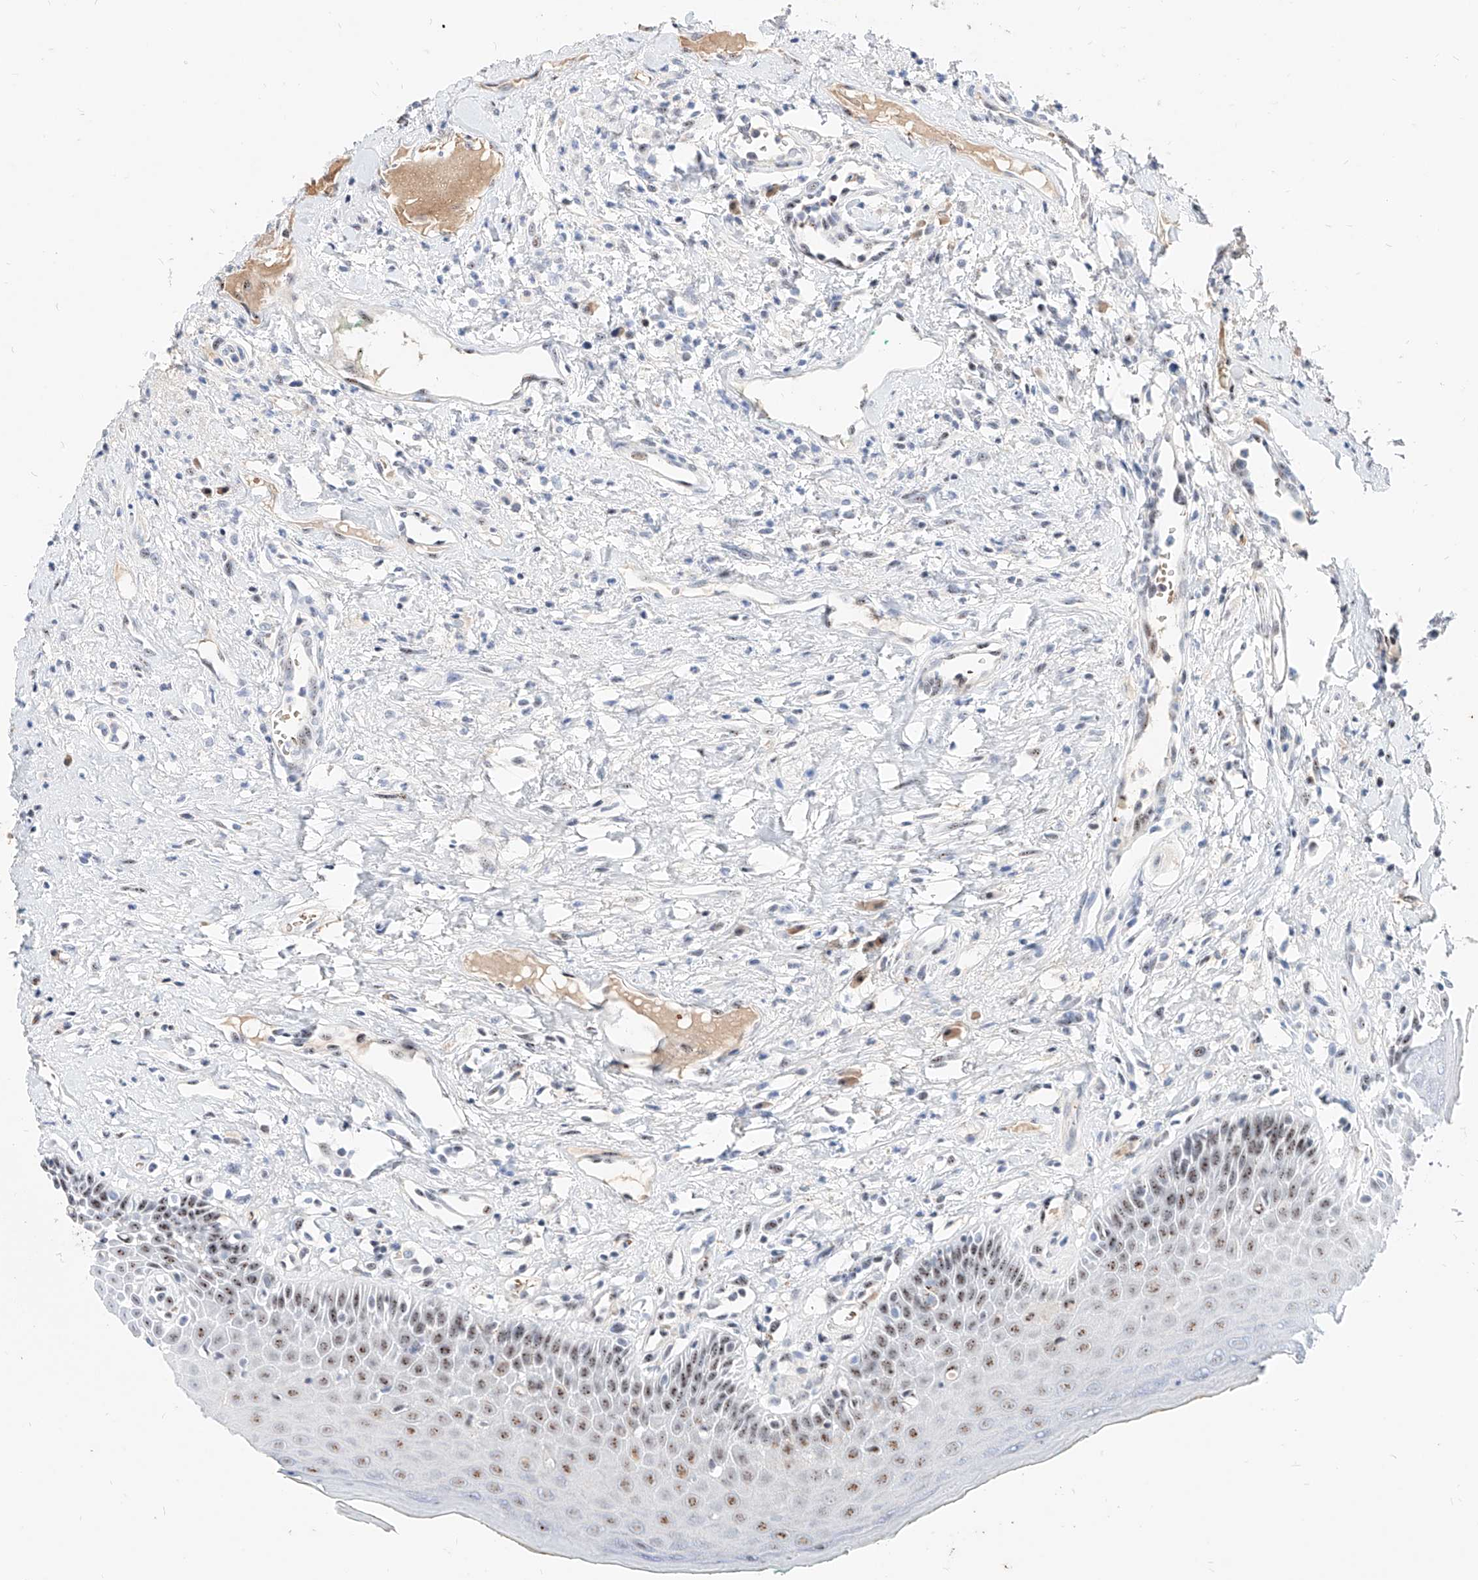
{"staining": {"intensity": "moderate", "quantity": "25%-75%", "location": "nuclear"}, "tissue": "oral mucosa", "cell_type": "Squamous epithelial cells", "image_type": "normal", "snomed": [{"axis": "morphology", "description": "Normal tissue, NOS"}, {"axis": "topography", "description": "Oral tissue"}], "caption": "Protein staining of unremarkable oral mucosa exhibits moderate nuclear staining in approximately 25%-75% of squamous epithelial cells. (brown staining indicates protein expression, while blue staining denotes nuclei).", "gene": "ZFP42", "patient": {"sex": "female", "age": 70}}